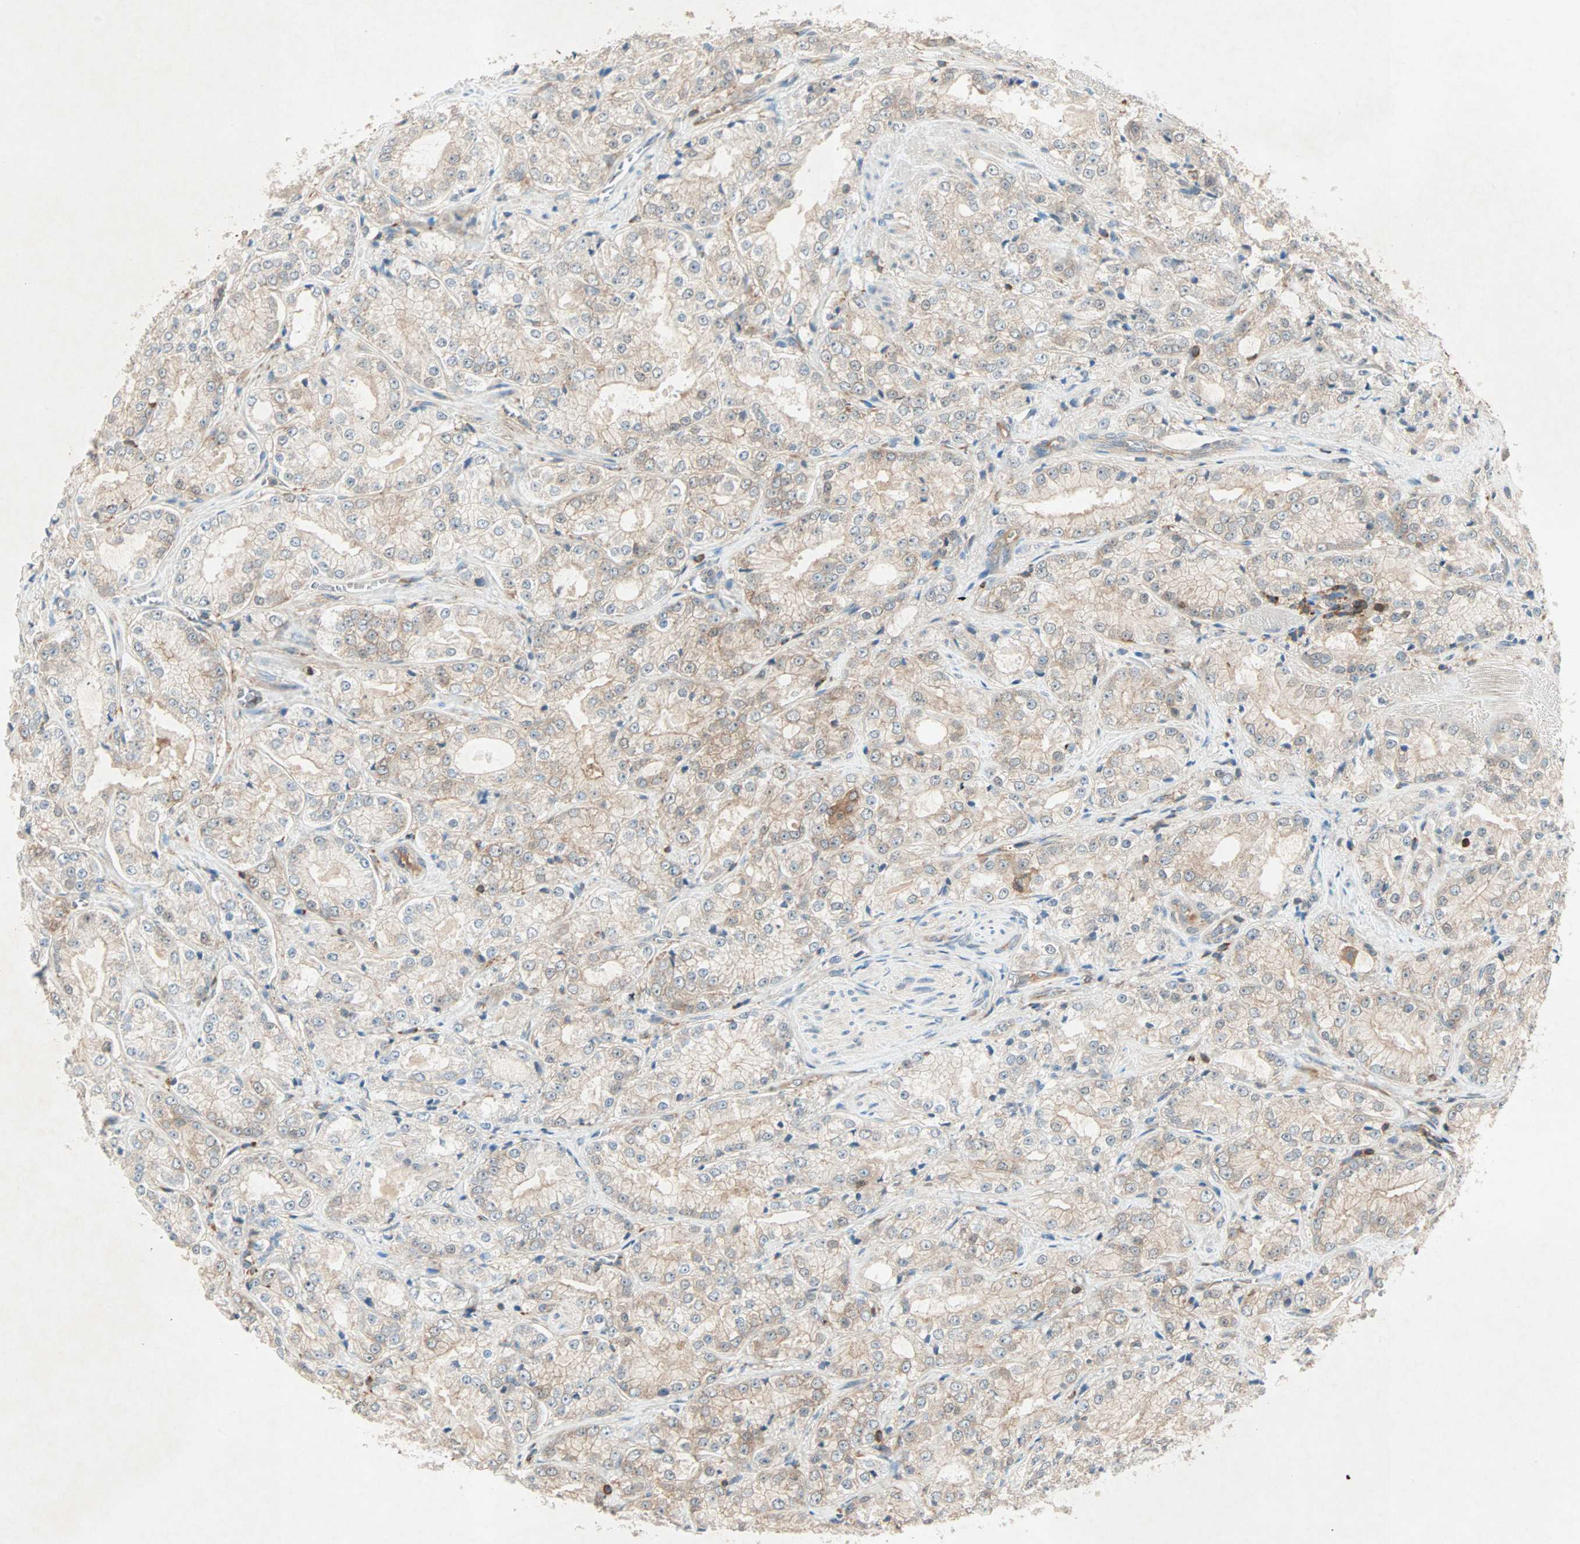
{"staining": {"intensity": "weak", "quantity": ">75%", "location": "cytoplasmic/membranous"}, "tissue": "prostate cancer", "cell_type": "Tumor cells", "image_type": "cancer", "snomed": [{"axis": "morphology", "description": "Adenocarcinoma, High grade"}, {"axis": "topography", "description": "Prostate"}], "caption": "About >75% of tumor cells in prostate high-grade adenocarcinoma exhibit weak cytoplasmic/membranous protein positivity as visualized by brown immunohistochemical staining.", "gene": "TEC", "patient": {"sex": "male", "age": 73}}